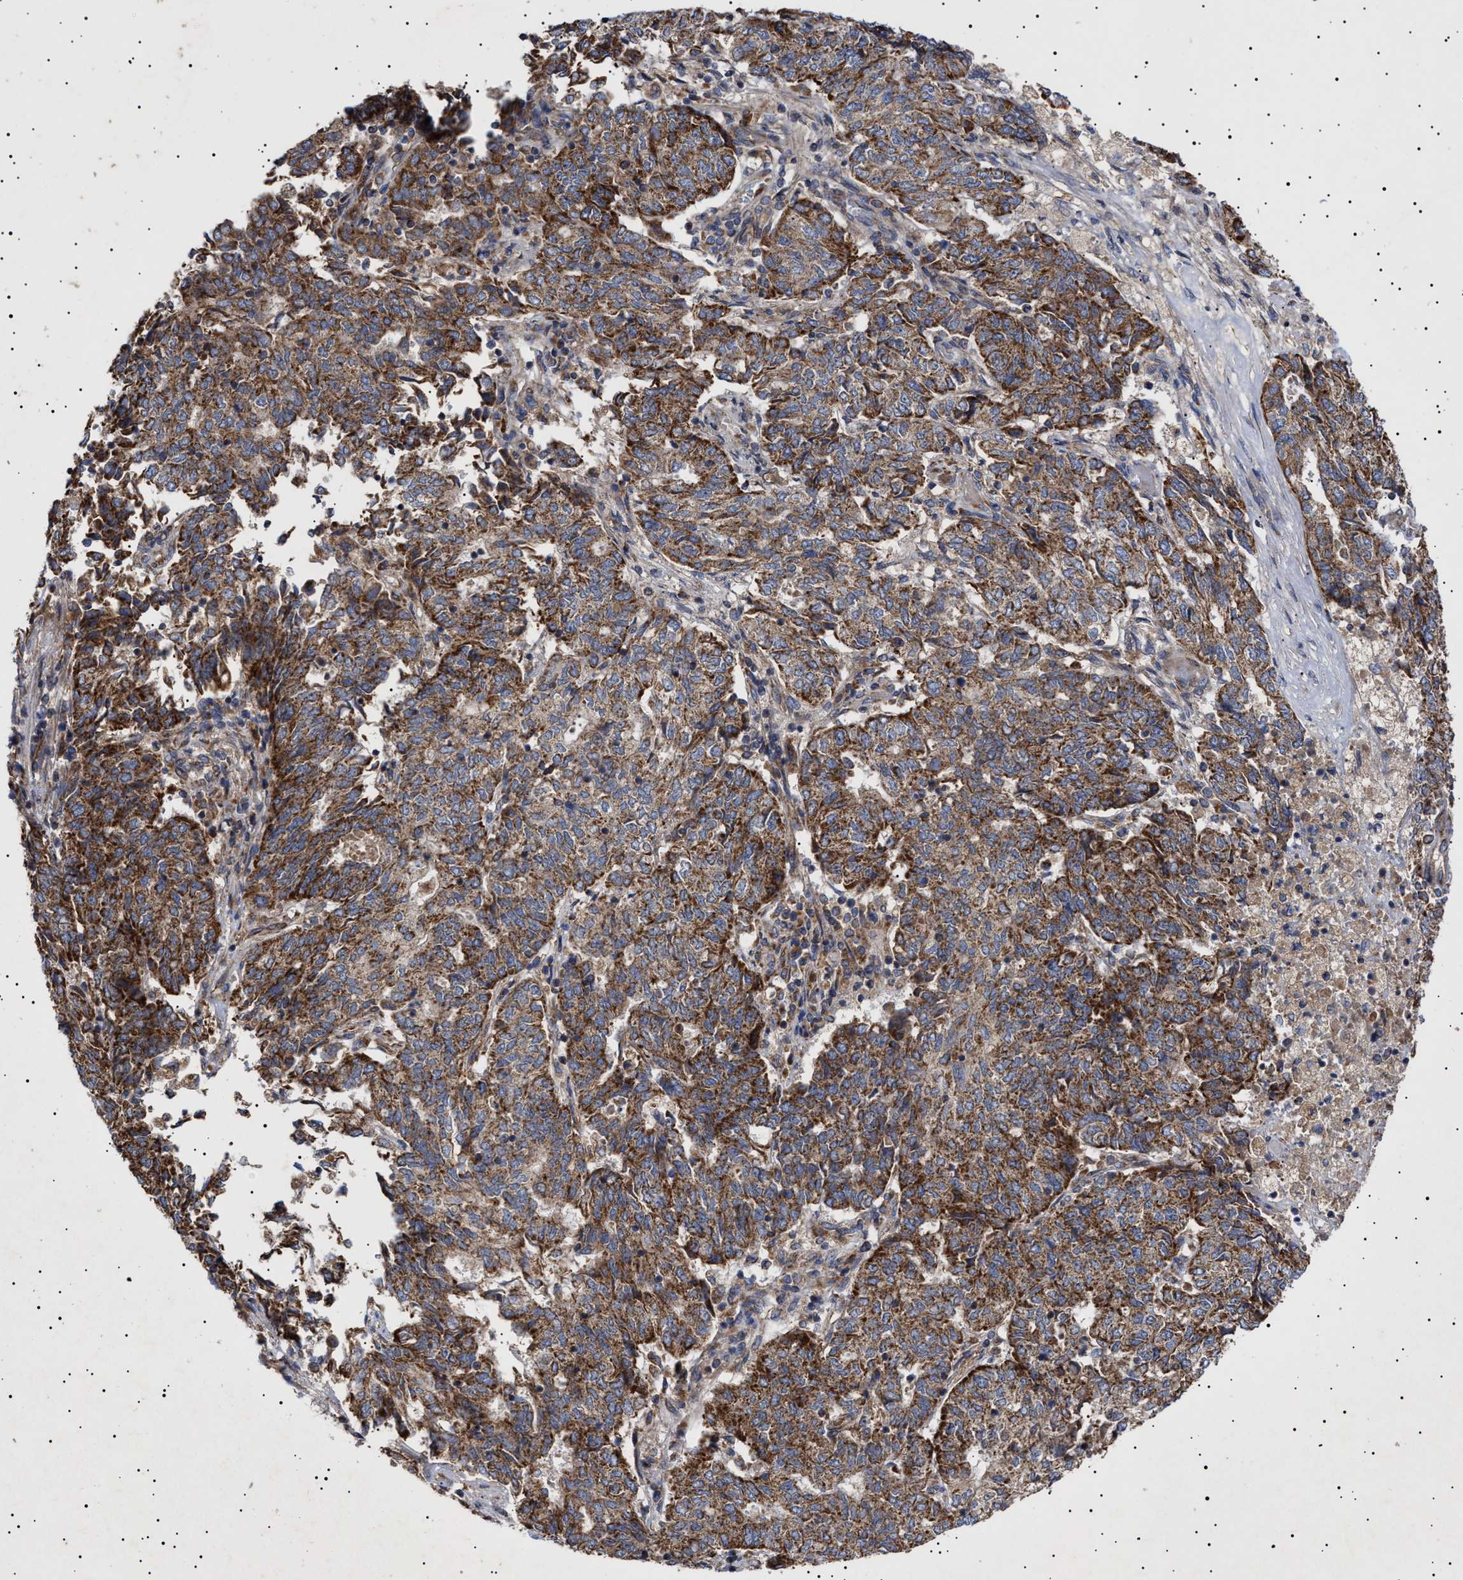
{"staining": {"intensity": "strong", "quantity": ">75%", "location": "cytoplasmic/membranous"}, "tissue": "endometrial cancer", "cell_type": "Tumor cells", "image_type": "cancer", "snomed": [{"axis": "morphology", "description": "Adenocarcinoma, NOS"}, {"axis": "topography", "description": "Endometrium"}], "caption": "A high amount of strong cytoplasmic/membranous staining is identified in about >75% of tumor cells in adenocarcinoma (endometrial) tissue. The staining was performed using DAB (3,3'-diaminobenzidine) to visualize the protein expression in brown, while the nuclei were stained in blue with hematoxylin (Magnification: 20x).", "gene": "MRPL10", "patient": {"sex": "female", "age": 80}}